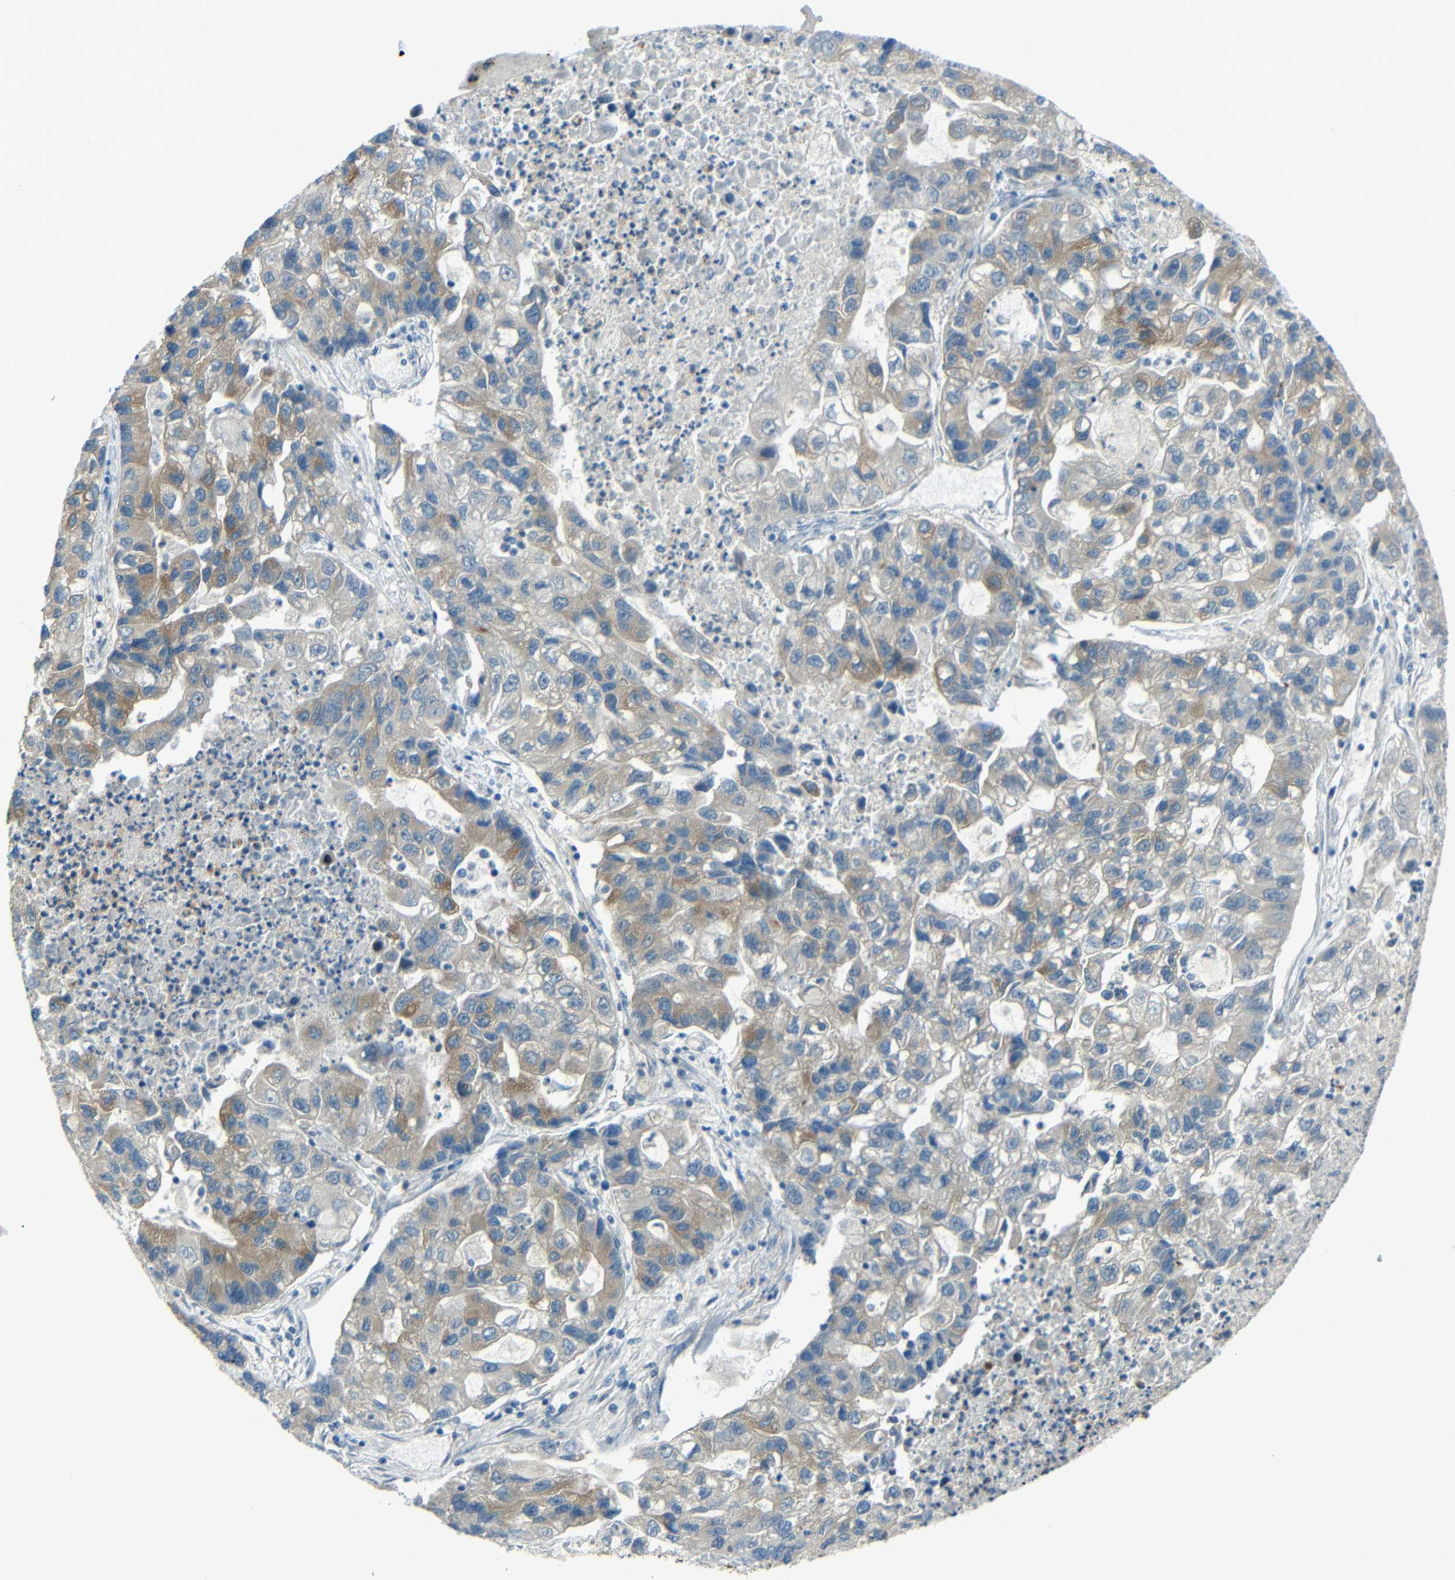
{"staining": {"intensity": "moderate", "quantity": "25%-75%", "location": "cytoplasmic/membranous"}, "tissue": "lung cancer", "cell_type": "Tumor cells", "image_type": "cancer", "snomed": [{"axis": "morphology", "description": "Adenocarcinoma, NOS"}, {"axis": "topography", "description": "Lung"}], "caption": "Lung cancer tissue displays moderate cytoplasmic/membranous positivity in approximately 25%-75% of tumor cells The protein of interest is shown in brown color, while the nuclei are stained blue.", "gene": "DCLK1", "patient": {"sex": "female", "age": 51}}